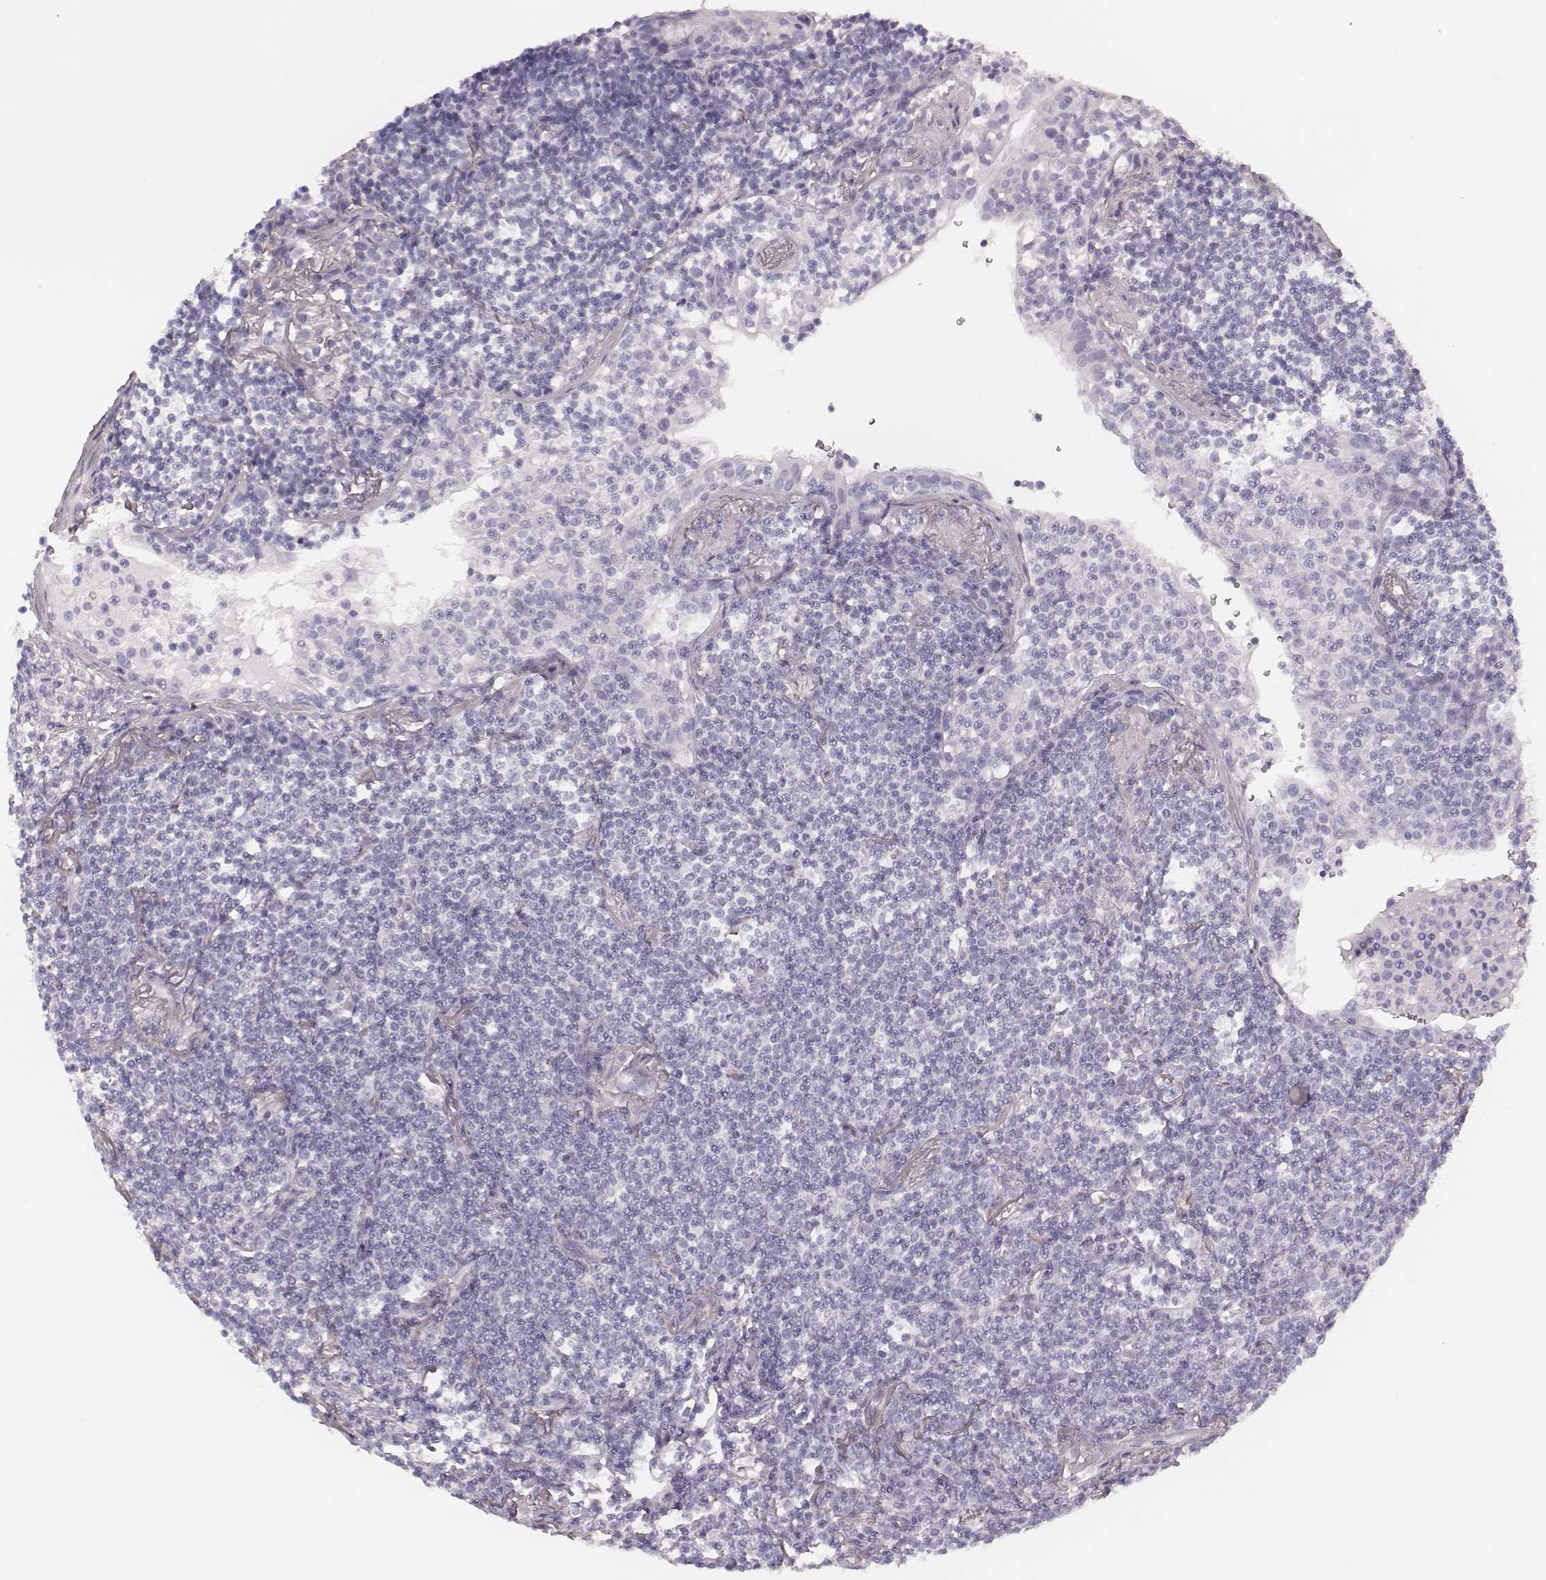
{"staining": {"intensity": "negative", "quantity": "none", "location": "none"}, "tissue": "lymphoma", "cell_type": "Tumor cells", "image_type": "cancer", "snomed": [{"axis": "morphology", "description": "Malignant lymphoma, non-Hodgkin's type, Low grade"}, {"axis": "topography", "description": "Lung"}], "caption": "An image of lymphoma stained for a protein shows no brown staining in tumor cells.", "gene": "MSX1", "patient": {"sex": "female", "age": 71}}